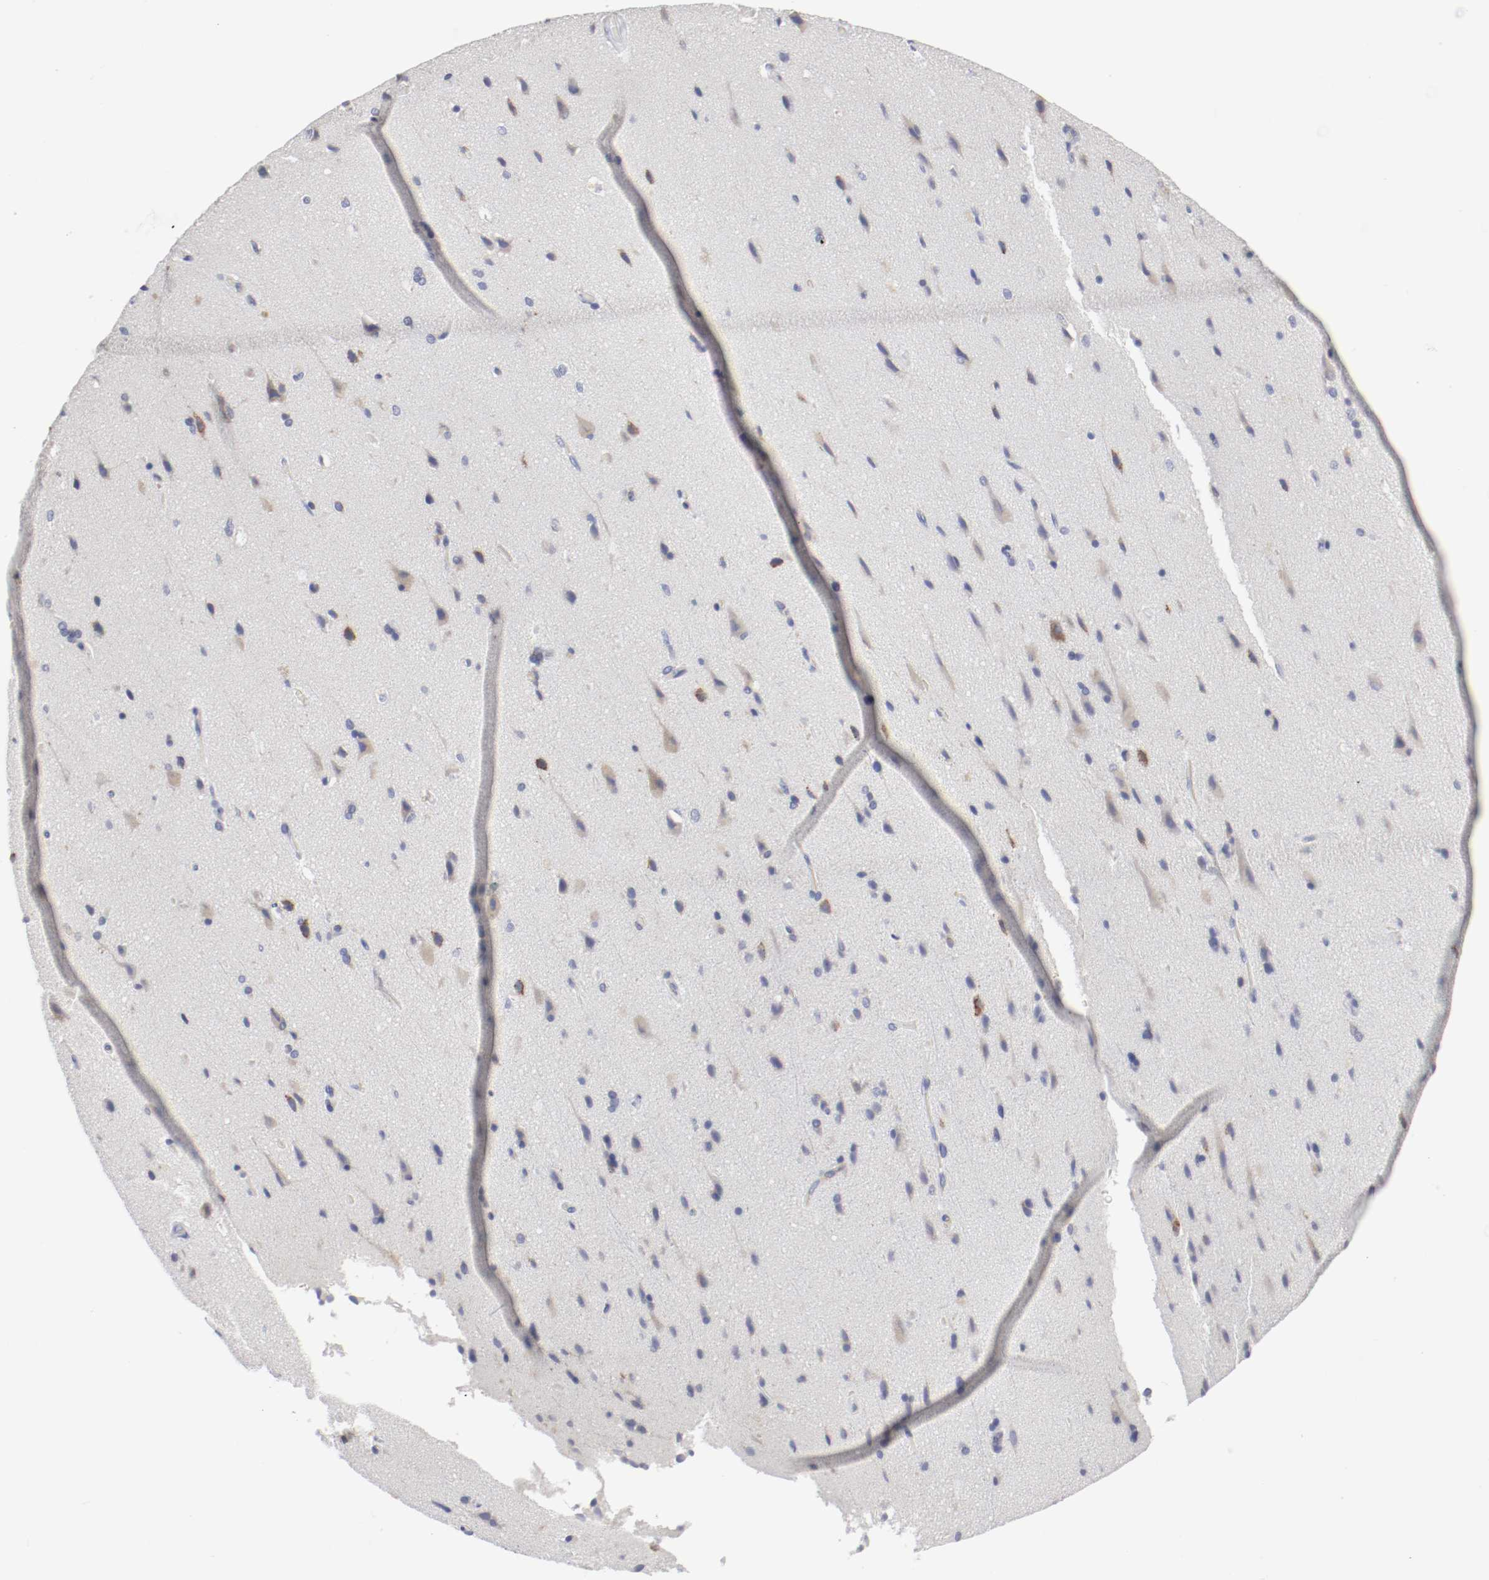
{"staining": {"intensity": "negative", "quantity": "none", "location": "none"}, "tissue": "cerebral cortex", "cell_type": "Endothelial cells", "image_type": "normal", "snomed": [{"axis": "morphology", "description": "Normal tissue, NOS"}, {"axis": "topography", "description": "Cerebral cortex"}], "caption": "Human cerebral cortex stained for a protein using immunohistochemistry (IHC) demonstrates no positivity in endothelial cells.", "gene": "ITGAX", "patient": {"sex": "male", "age": 62}}